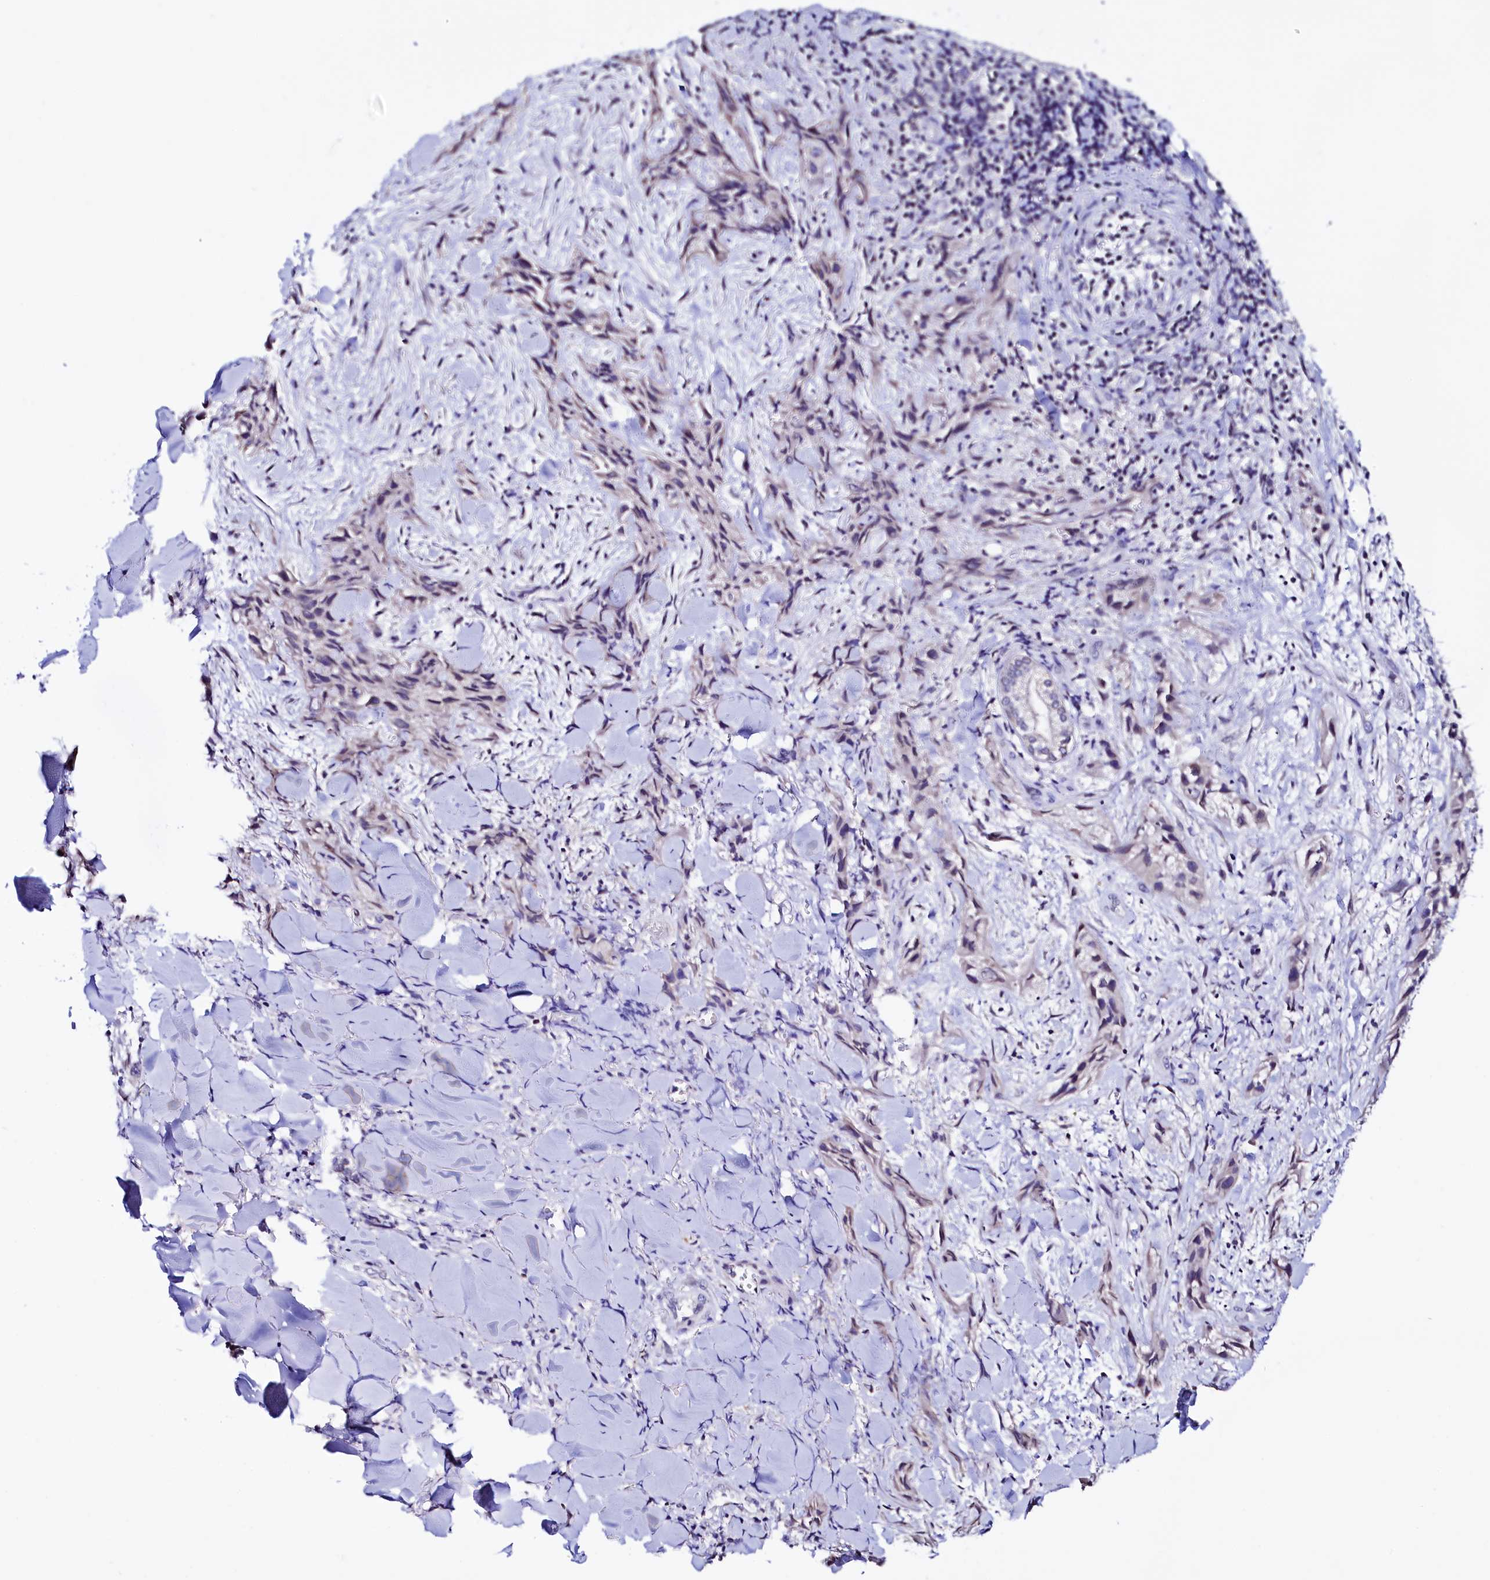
{"staining": {"intensity": "negative", "quantity": "none", "location": "none"}, "tissue": "skin cancer", "cell_type": "Tumor cells", "image_type": "cancer", "snomed": [{"axis": "morphology", "description": "Squamous cell carcinoma, NOS"}, {"axis": "topography", "description": "Skin"}, {"axis": "topography", "description": "Subcutis"}], "caption": "Micrograph shows no protein expression in tumor cells of skin squamous cell carcinoma tissue.", "gene": "HAND1", "patient": {"sex": "male", "age": 73}}